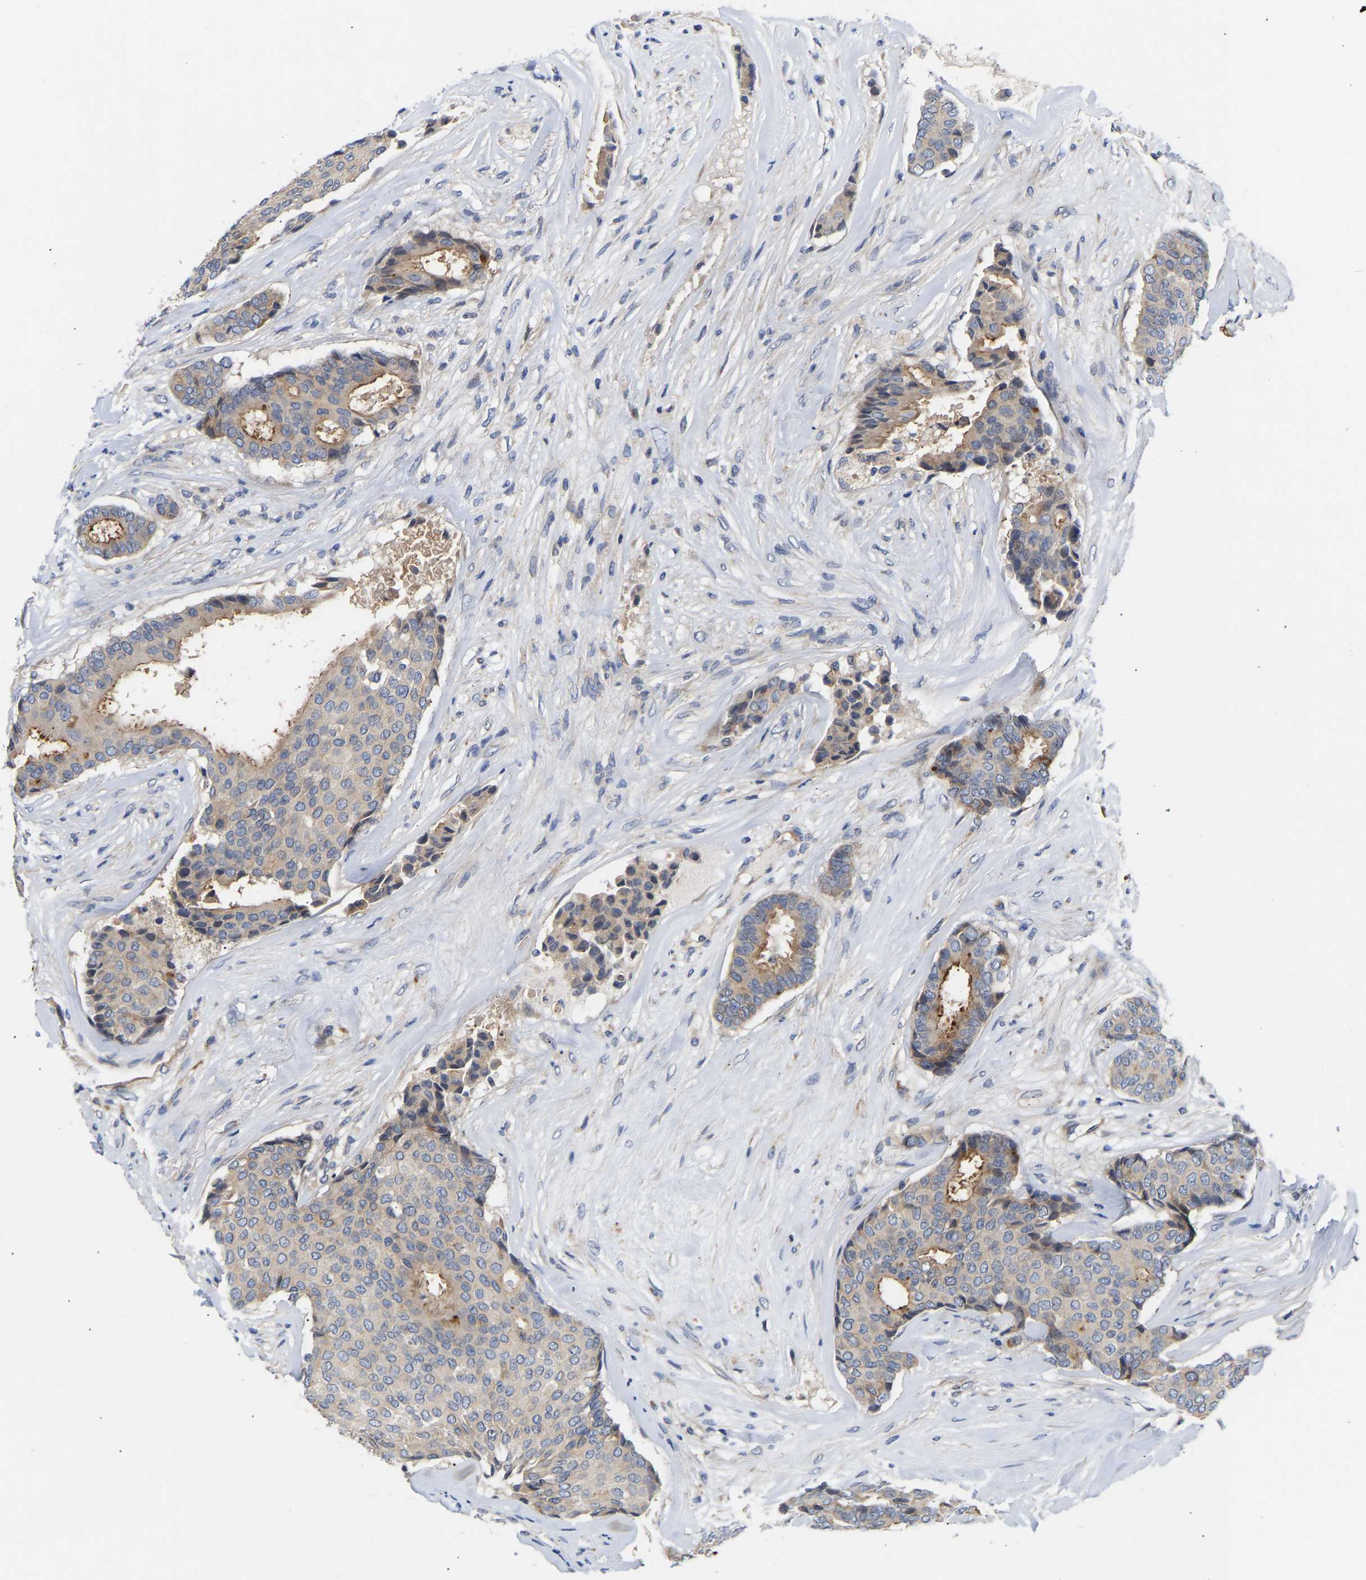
{"staining": {"intensity": "weak", "quantity": "<25%", "location": "cytoplasmic/membranous"}, "tissue": "breast cancer", "cell_type": "Tumor cells", "image_type": "cancer", "snomed": [{"axis": "morphology", "description": "Duct carcinoma"}, {"axis": "topography", "description": "Breast"}], "caption": "This photomicrograph is of breast invasive ductal carcinoma stained with immunohistochemistry to label a protein in brown with the nuclei are counter-stained blue. There is no expression in tumor cells.", "gene": "KASH5", "patient": {"sex": "female", "age": 75}}